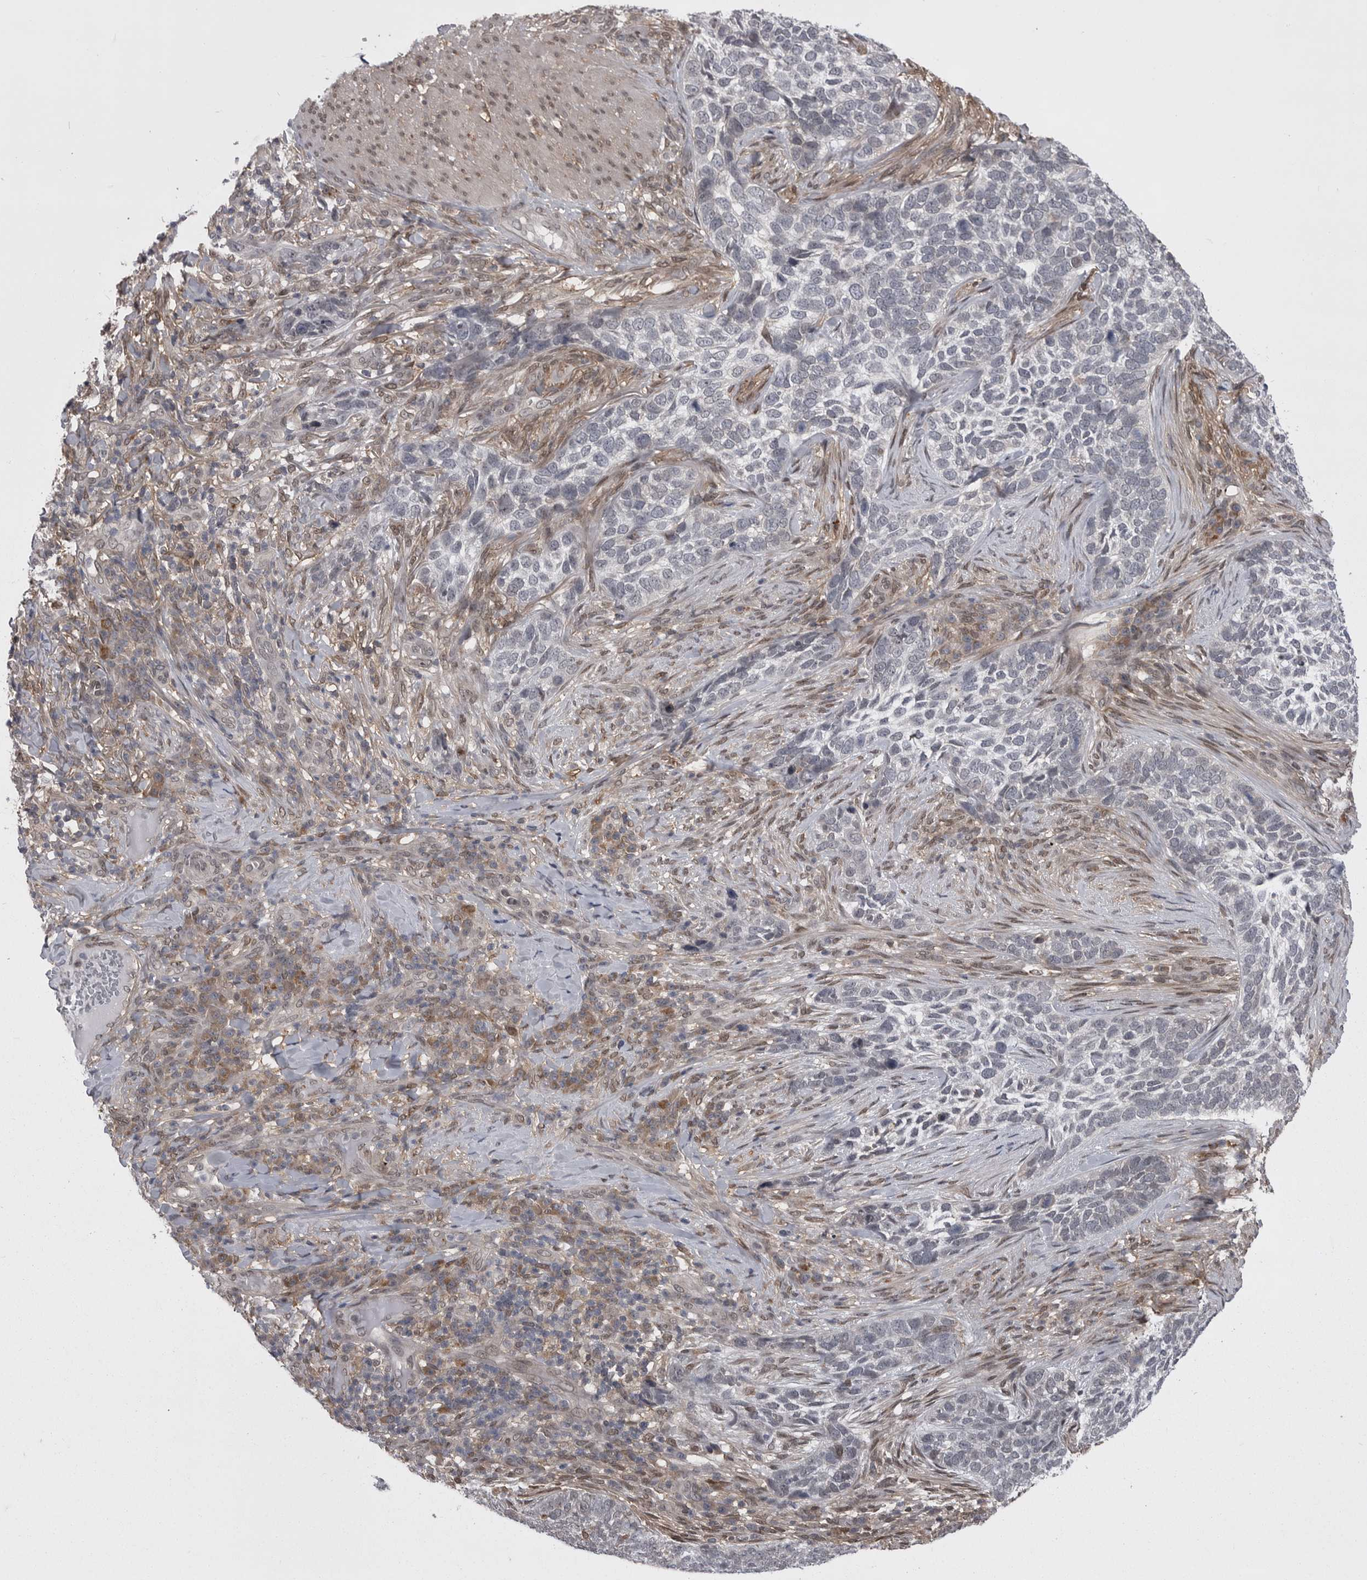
{"staining": {"intensity": "negative", "quantity": "none", "location": "none"}, "tissue": "skin cancer", "cell_type": "Tumor cells", "image_type": "cancer", "snomed": [{"axis": "morphology", "description": "Basal cell carcinoma"}, {"axis": "topography", "description": "Skin"}], "caption": "The immunohistochemistry (IHC) photomicrograph has no significant staining in tumor cells of skin cancer (basal cell carcinoma) tissue.", "gene": "ABL1", "patient": {"sex": "female", "age": 64}}